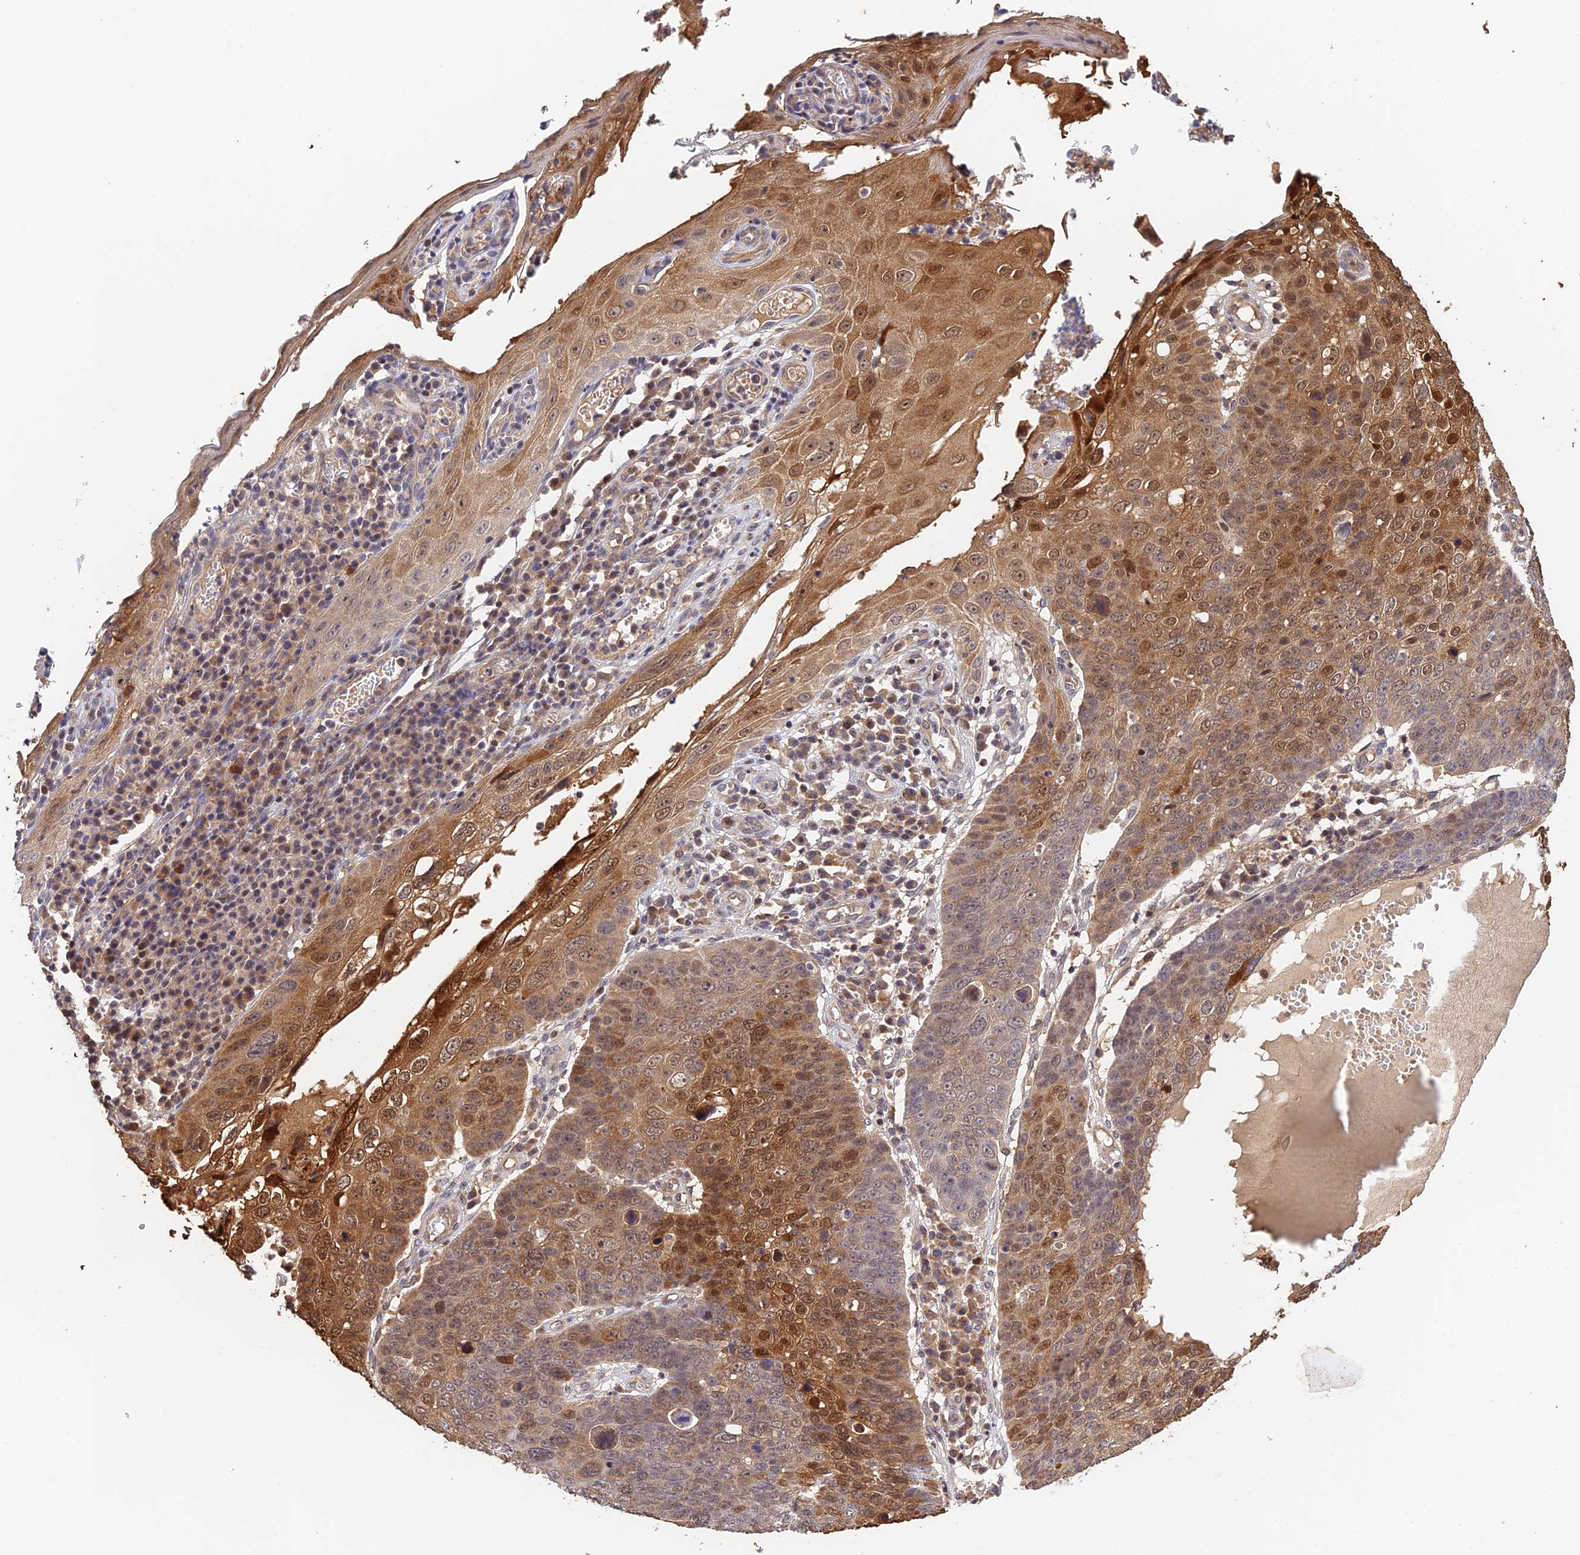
{"staining": {"intensity": "moderate", "quantity": ">75%", "location": "cytoplasmic/membranous,nuclear"}, "tissue": "skin cancer", "cell_type": "Tumor cells", "image_type": "cancer", "snomed": [{"axis": "morphology", "description": "Squamous cell carcinoma, NOS"}, {"axis": "topography", "description": "Skin"}], "caption": "Moderate cytoplasmic/membranous and nuclear protein positivity is seen in about >75% of tumor cells in skin cancer. The protein of interest is shown in brown color, while the nuclei are stained blue.", "gene": "CWH43", "patient": {"sex": "male", "age": 71}}